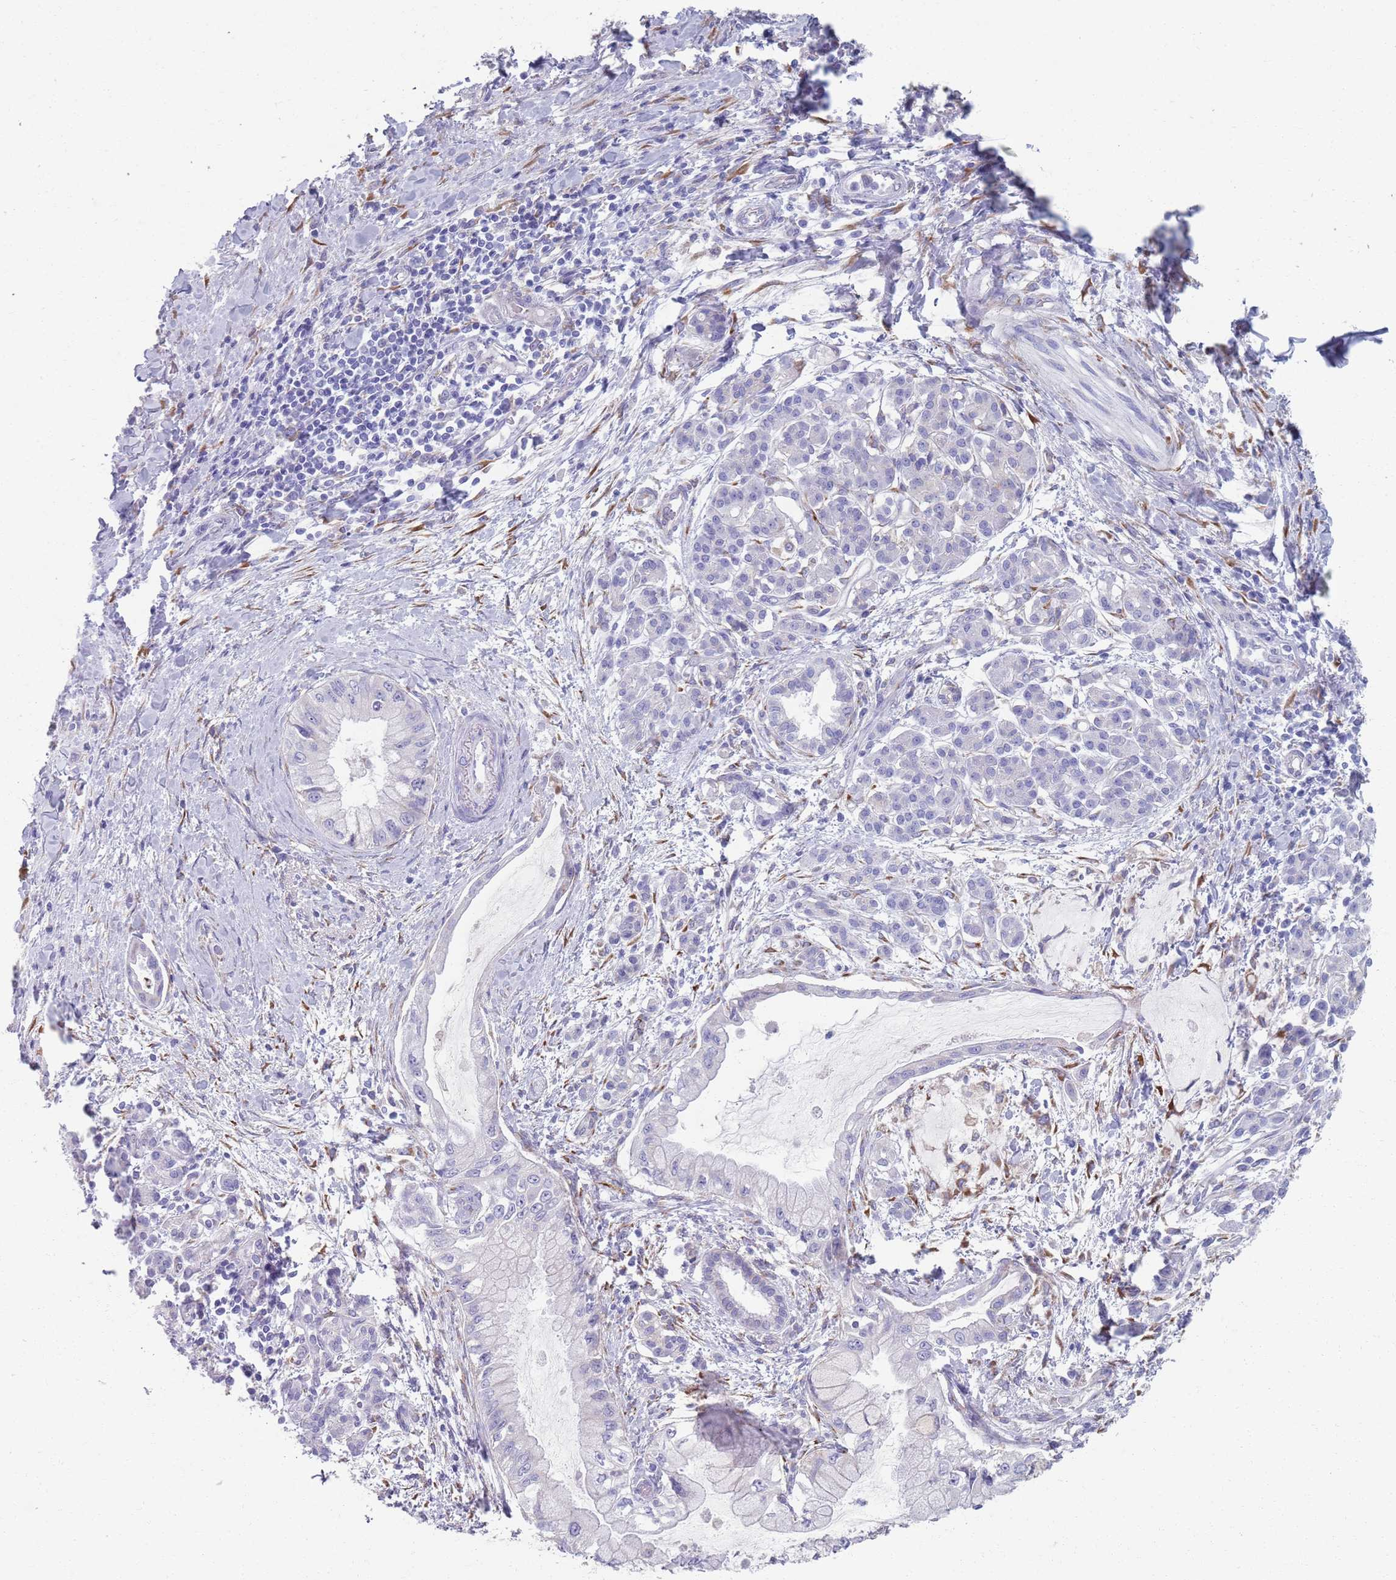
{"staining": {"intensity": "negative", "quantity": "none", "location": "none"}, "tissue": "pancreatic cancer", "cell_type": "Tumor cells", "image_type": "cancer", "snomed": [{"axis": "morphology", "description": "Adenocarcinoma, NOS"}, {"axis": "topography", "description": "Pancreas"}], "caption": "Immunohistochemistry (IHC) of pancreatic cancer (adenocarcinoma) shows no staining in tumor cells.", "gene": "PLOD1", "patient": {"sex": "male", "age": 48}}